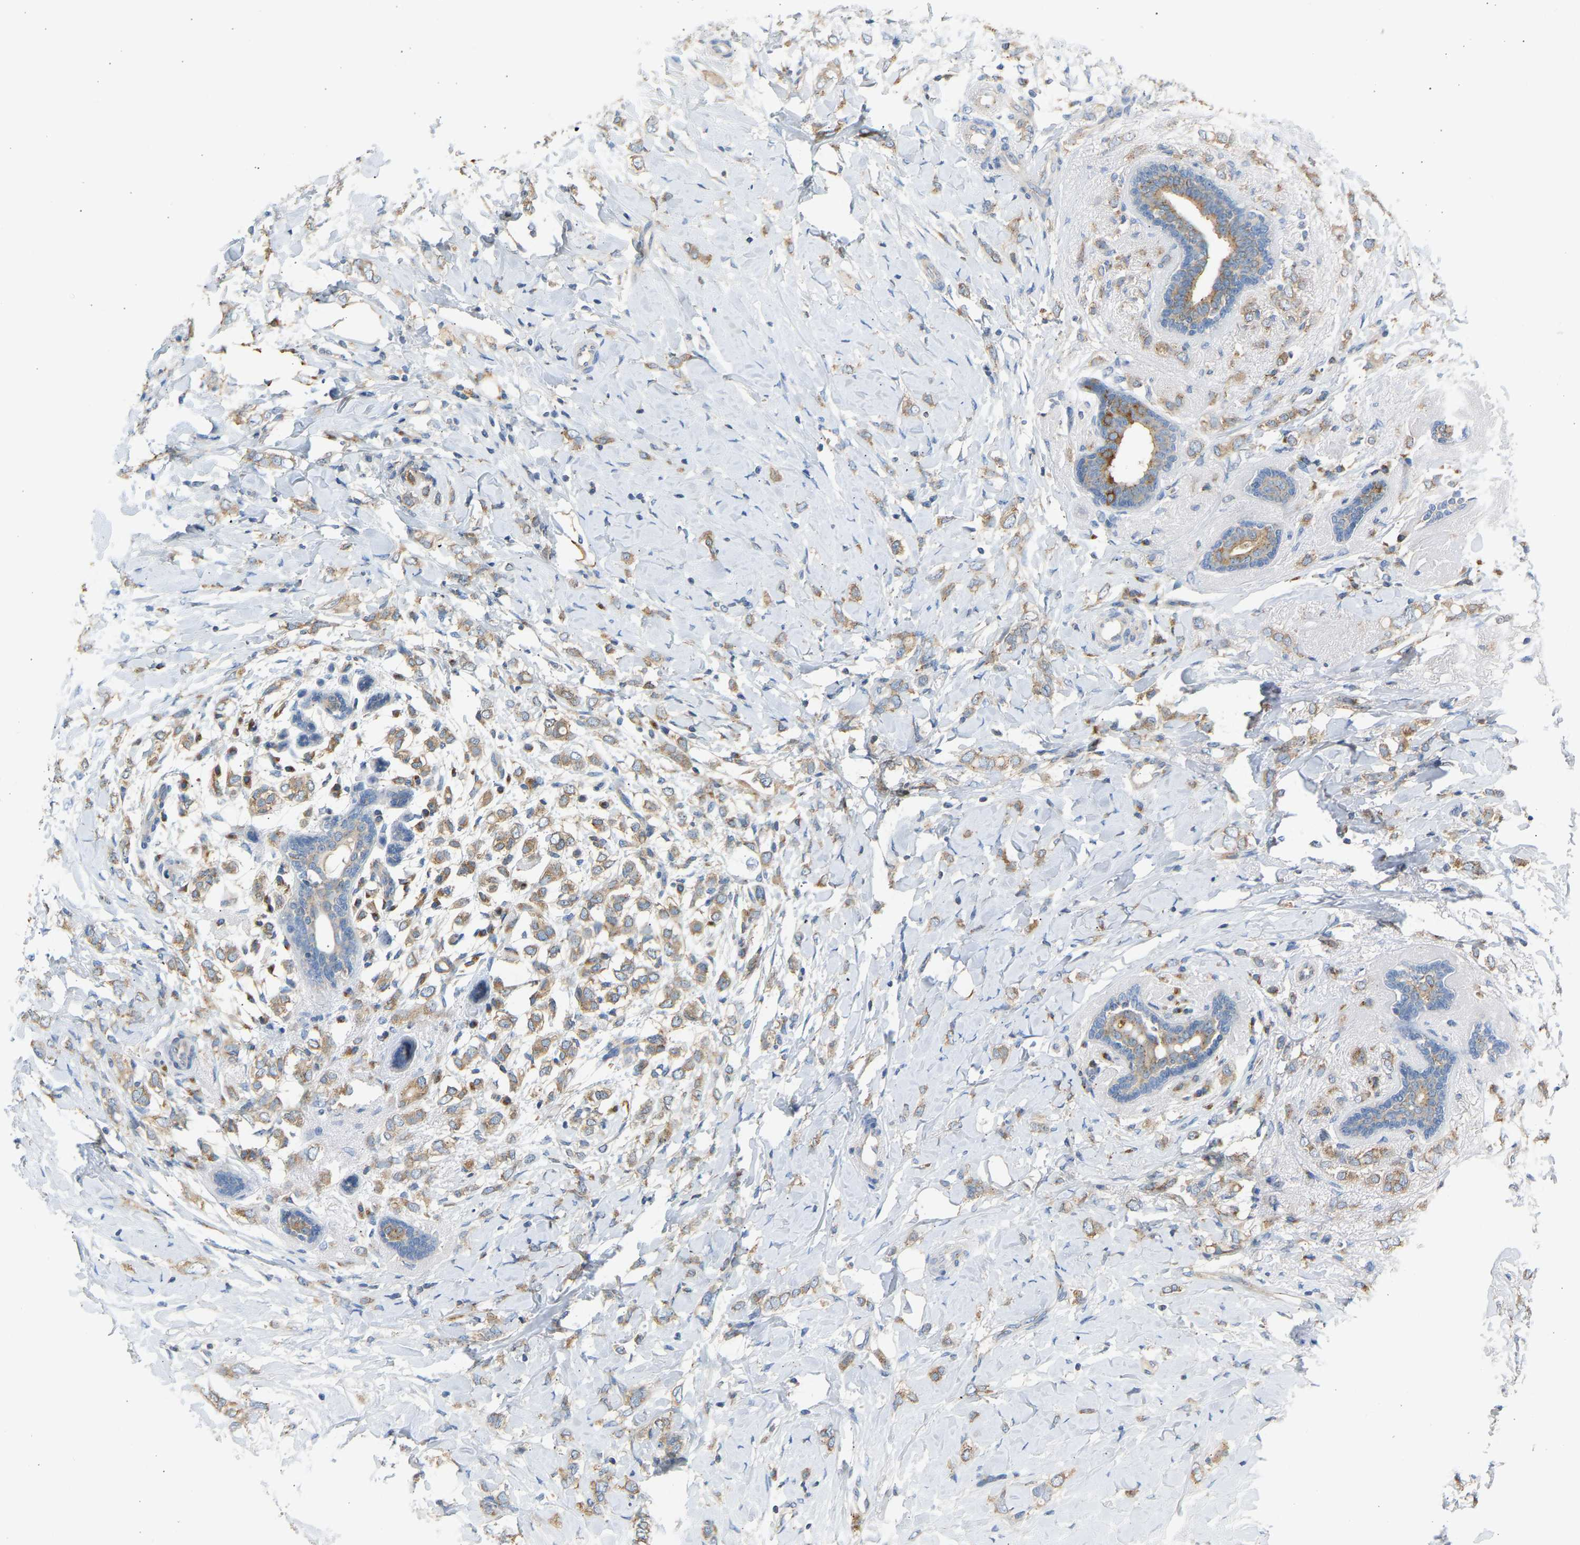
{"staining": {"intensity": "moderate", "quantity": ">75%", "location": "cytoplasmic/membranous"}, "tissue": "breast cancer", "cell_type": "Tumor cells", "image_type": "cancer", "snomed": [{"axis": "morphology", "description": "Normal tissue, NOS"}, {"axis": "morphology", "description": "Lobular carcinoma"}, {"axis": "topography", "description": "Breast"}], "caption": "Breast lobular carcinoma stained with a brown dye demonstrates moderate cytoplasmic/membranous positive staining in about >75% of tumor cells.", "gene": "TRIM50", "patient": {"sex": "female", "age": 47}}